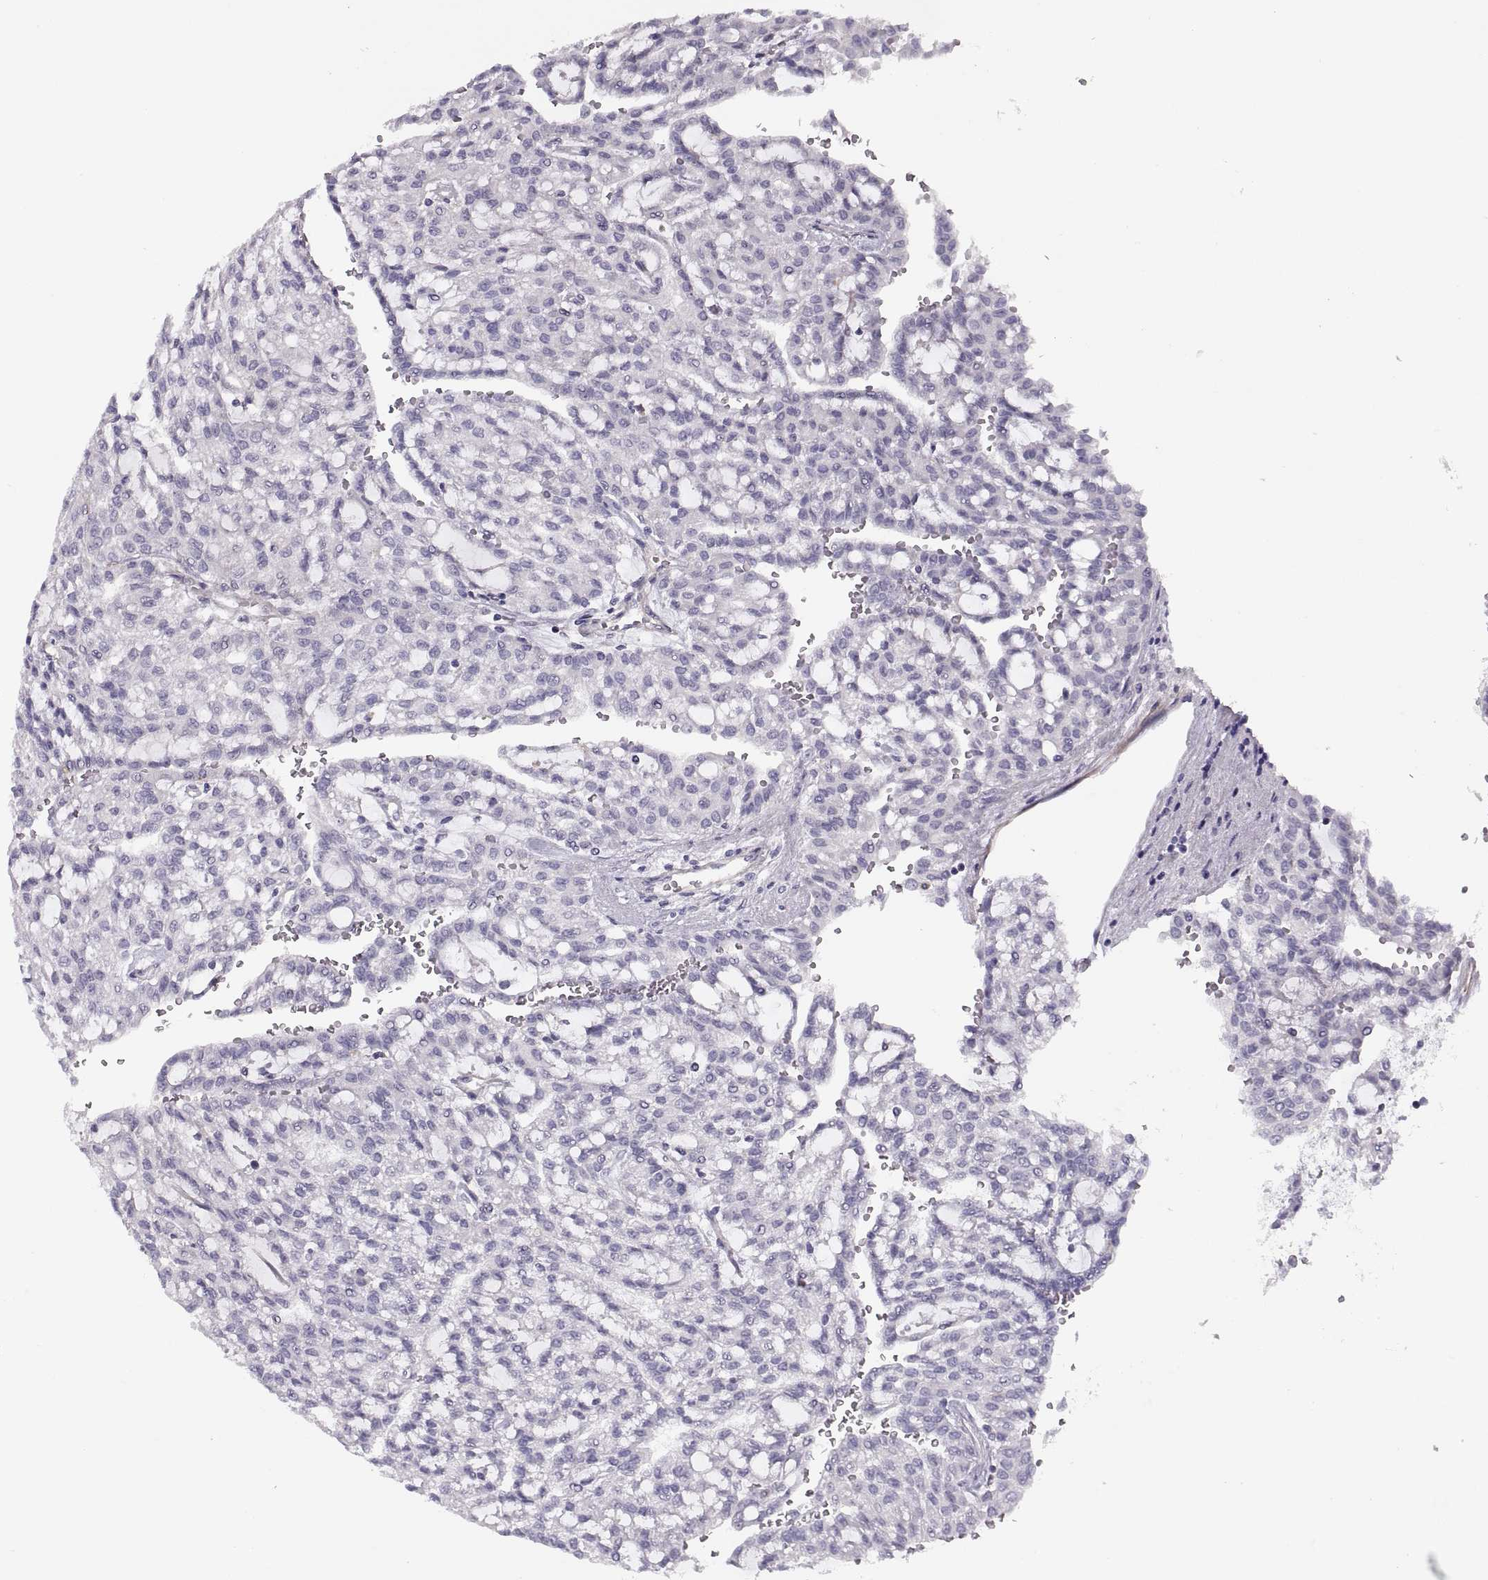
{"staining": {"intensity": "negative", "quantity": "none", "location": "none"}, "tissue": "renal cancer", "cell_type": "Tumor cells", "image_type": "cancer", "snomed": [{"axis": "morphology", "description": "Adenocarcinoma, NOS"}, {"axis": "topography", "description": "Kidney"}], "caption": "This is a photomicrograph of immunohistochemistry staining of renal cancer (adenocarcinoma), which shows no expression in tumor cells. Brightfield microscopy of immunohistochemistry (IHC) stained with DAB (3,3'-diaminobenzidine) (brown) and hematoxylin (blue), captured at high magnification.", "gene": "CHCT1", "patient": {"sex": "male", "age": 63}}